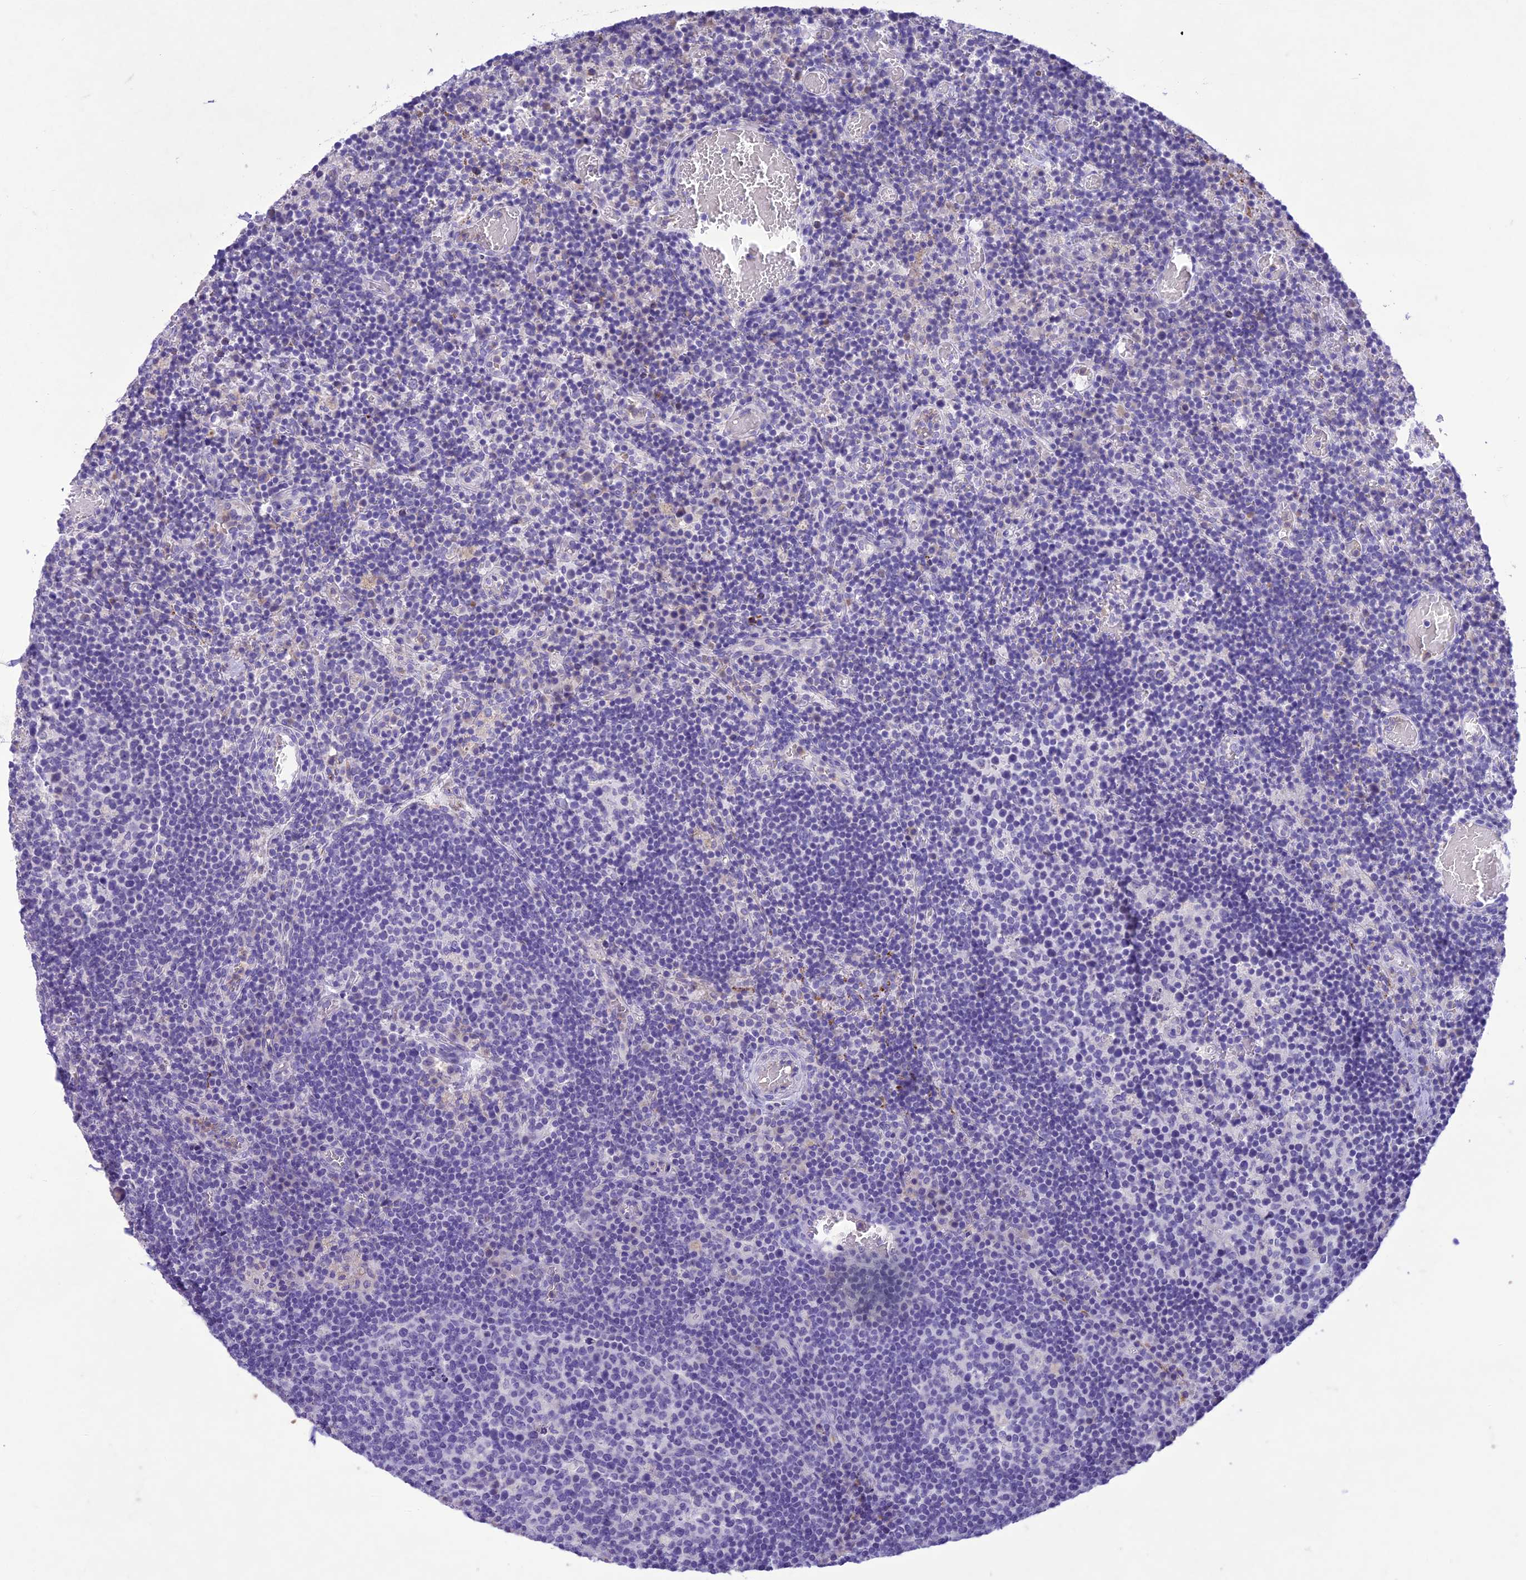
{"staining": {"intensity": "negative", "quantity": "none", "location": "none"}, "tissue": "lymph node", "cell_type": "Germinal center cells", "image_type": "normal", "snomed": [{"axis": "morphology", "description": "Normal tissue, NOS"}, {"axis": "topography", "description": "Lymph node"}], "caption": "DAB (3,3'-diaminobenzidine) immunohistochemical staining of benign lymph node reveals no significant expression in germinal center cells. The staining was performed using DAB (3,3'-diaminobenzidine) to visualize the protein expression in brown, while the nuclei were stained in blue with hematoxylin (Magnification: 20x).", "gene": "SLC13A5", "patient": {"sex": "male", "age": 58}}